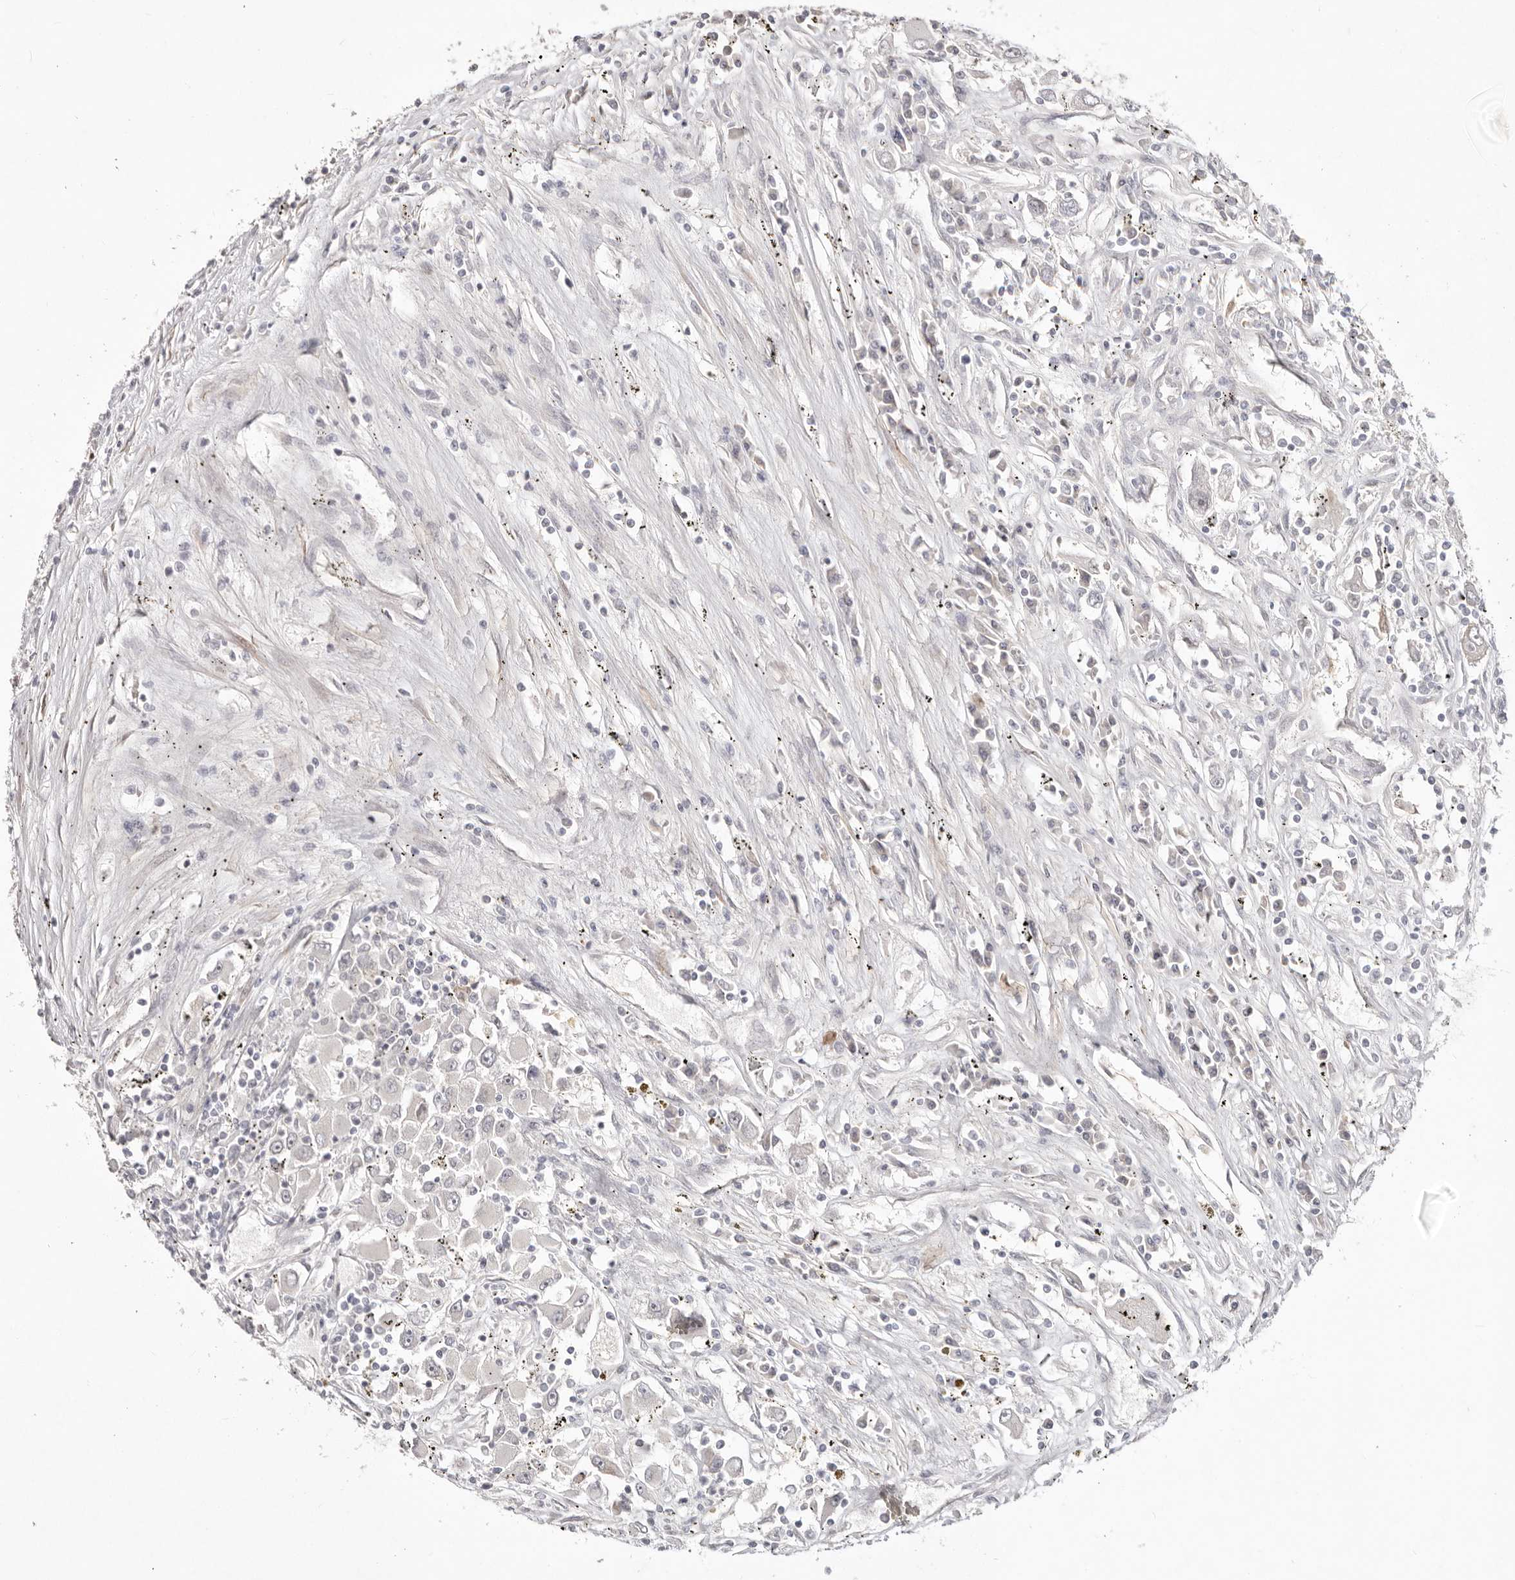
{"staining": {"intensity": "negative", "quantity": "none", "location": "none"}, "tissue": "renal cancer", "cell_type": "Tumor cells", "image_type": "cancer", "snomed": [{"axis": "morphology", "description": "Adenocarcinoma, NOS"}, {"axis": "topography", "description": "Kidney"}], "caption": "High power microscopy image of an IHC micrograph of renal adenocarcinoma, revealing no significant expression in tumor cells.", "gene": "SZT2", "patient": {"sex": "female", "age": 52}}